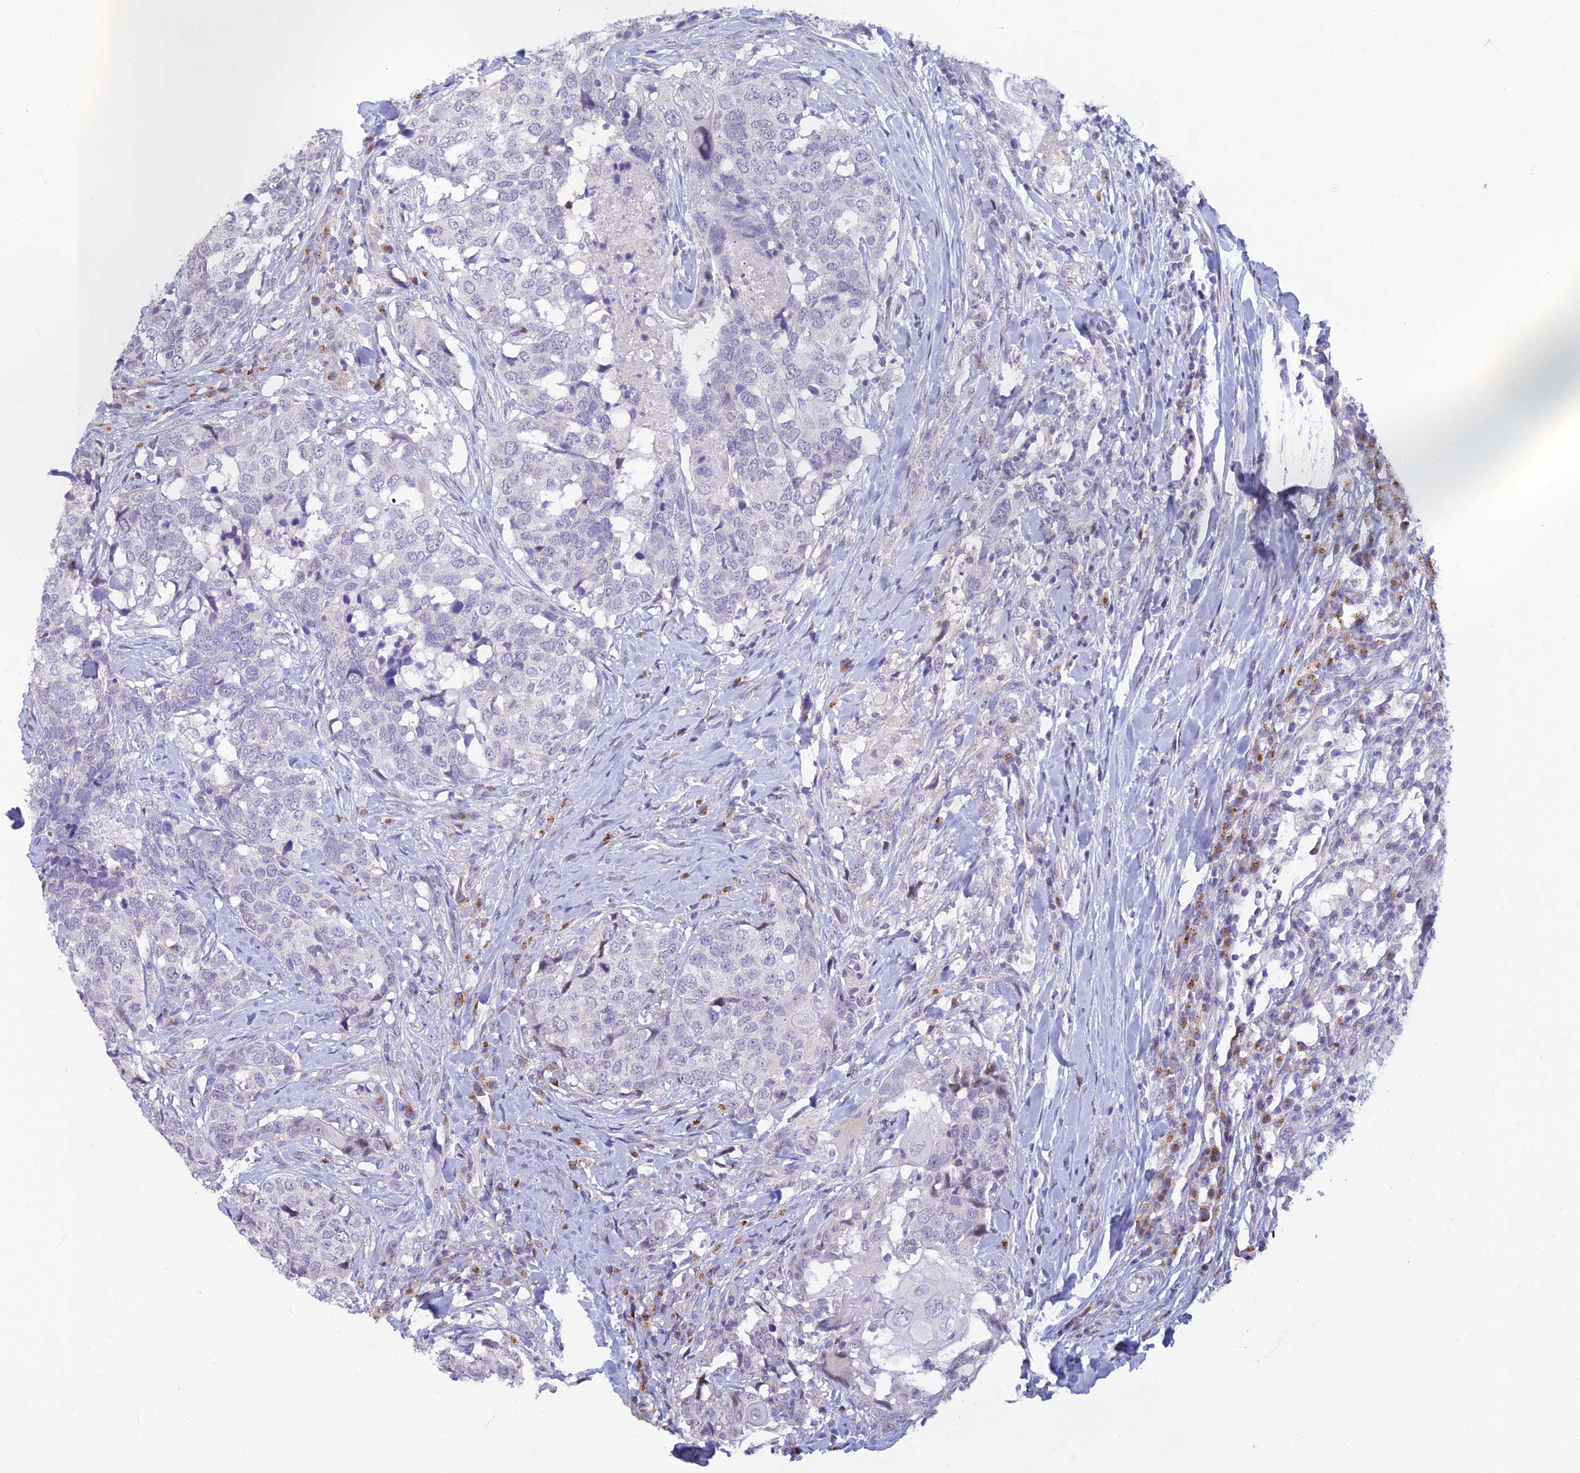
{"staining": {"intensity": "negative", "quantity": "none", "location": "none"}, "tissue": "head and neck cancer", "cell_type": "Tumor cells", "image_type": "cancer", "snomed": [{"axis": "morphology", "description": "Squamous cell carcinoma, NOS"}, {"axis": "topography", "description": "Head-Neck"}], "caption": "Human head and neck cancer (squamous cell carcinoma) stained for a protein using immunohistochemistry (IHC) shows no staining in tumor cells.", "gene": "INKA1", "patient": {"sex": "male", "age": 66}}